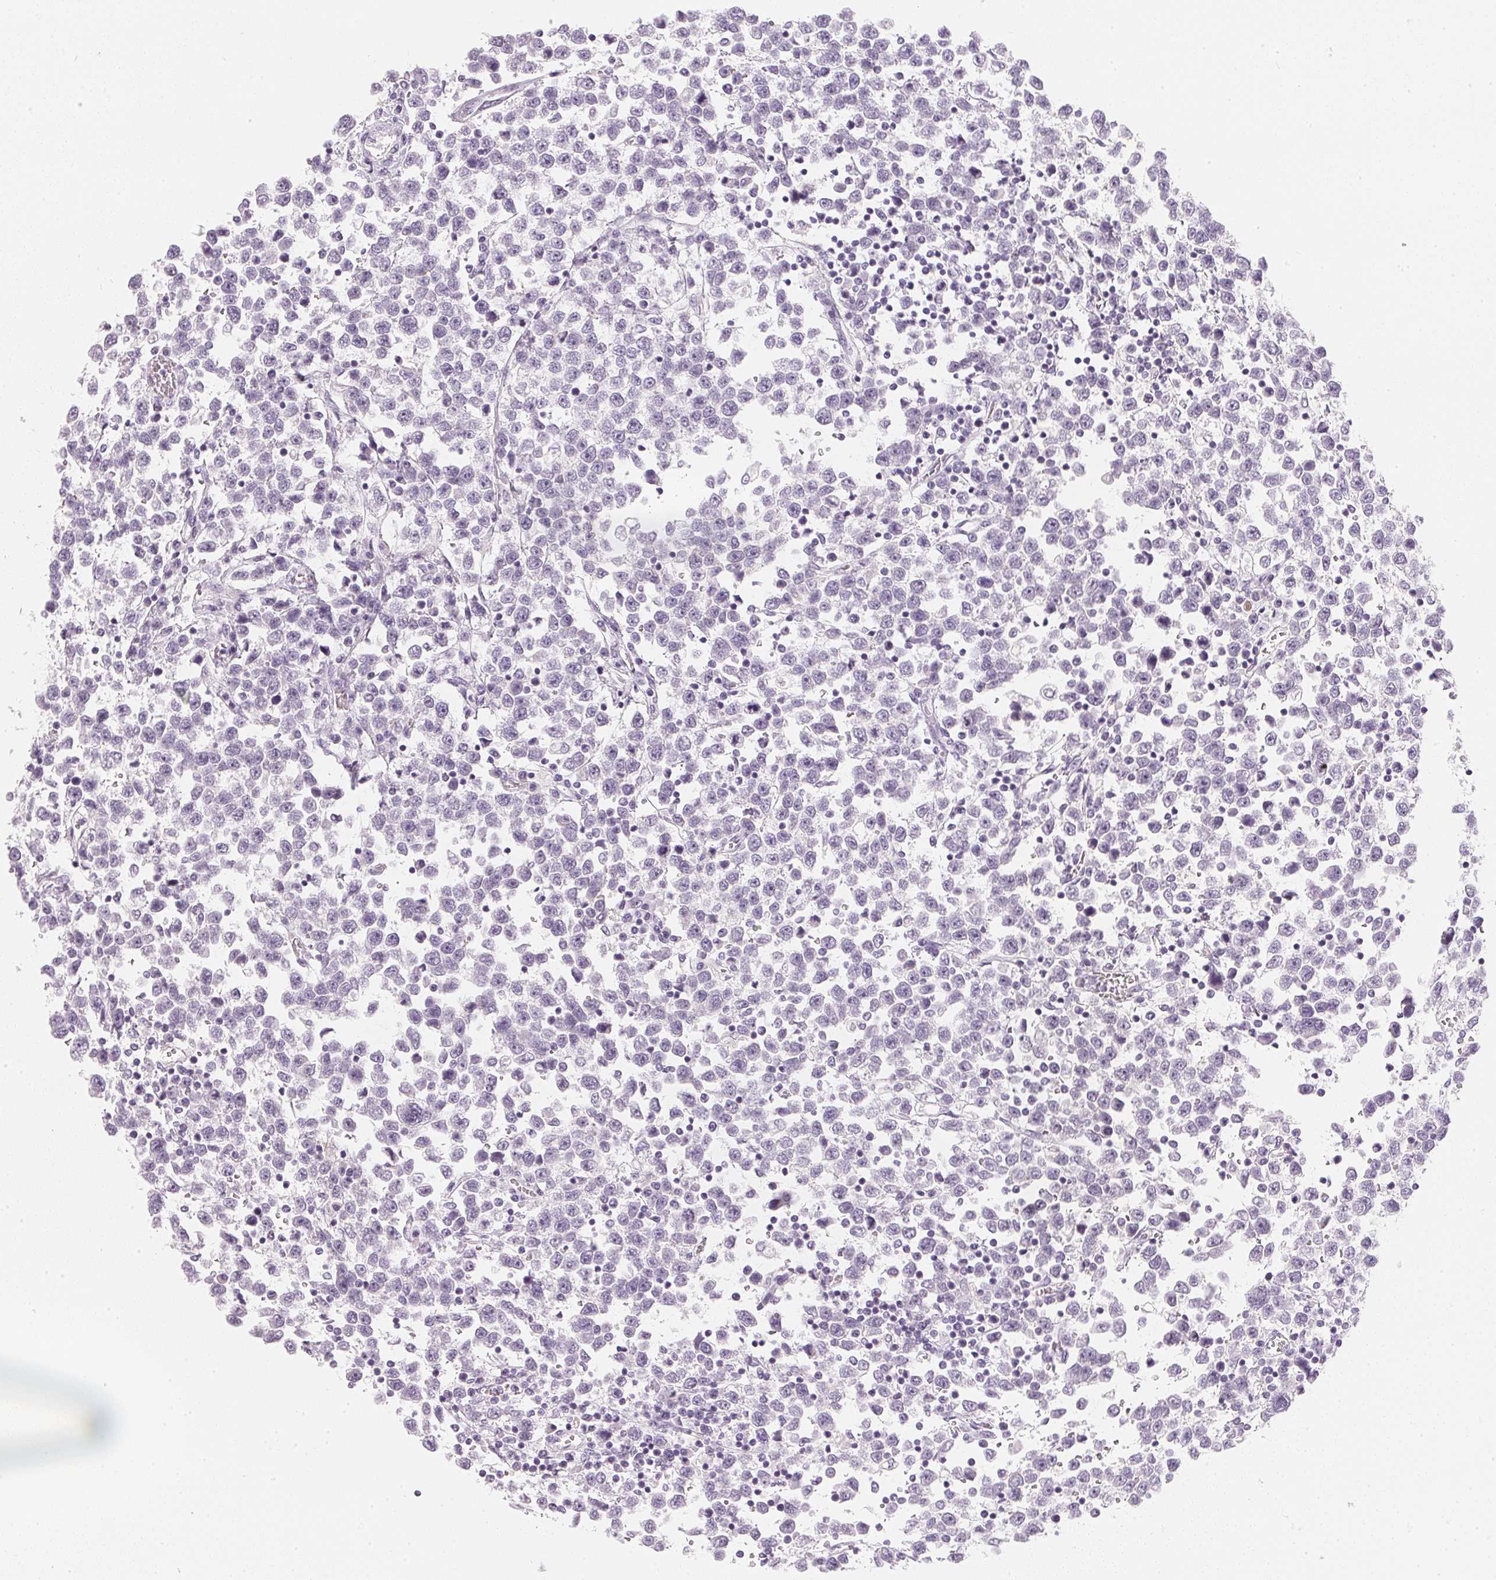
{"staining": {"intensity": "negative", "quantity": "none", "location": "none"}, "tissue": "testis cancer", "cell_type": "Tumor cells", "image_type": "cancer", "snomed": [{"axis": "morphology", "description": "Seminoma, NOS"}, {"axis": "topography", "description": "Testis"}], "caption": "A micrograph of human testis seminoma is negative for staining in tumor cells.", "gene": "CHST4", "patient": {"sex": "male", "age": 34}}